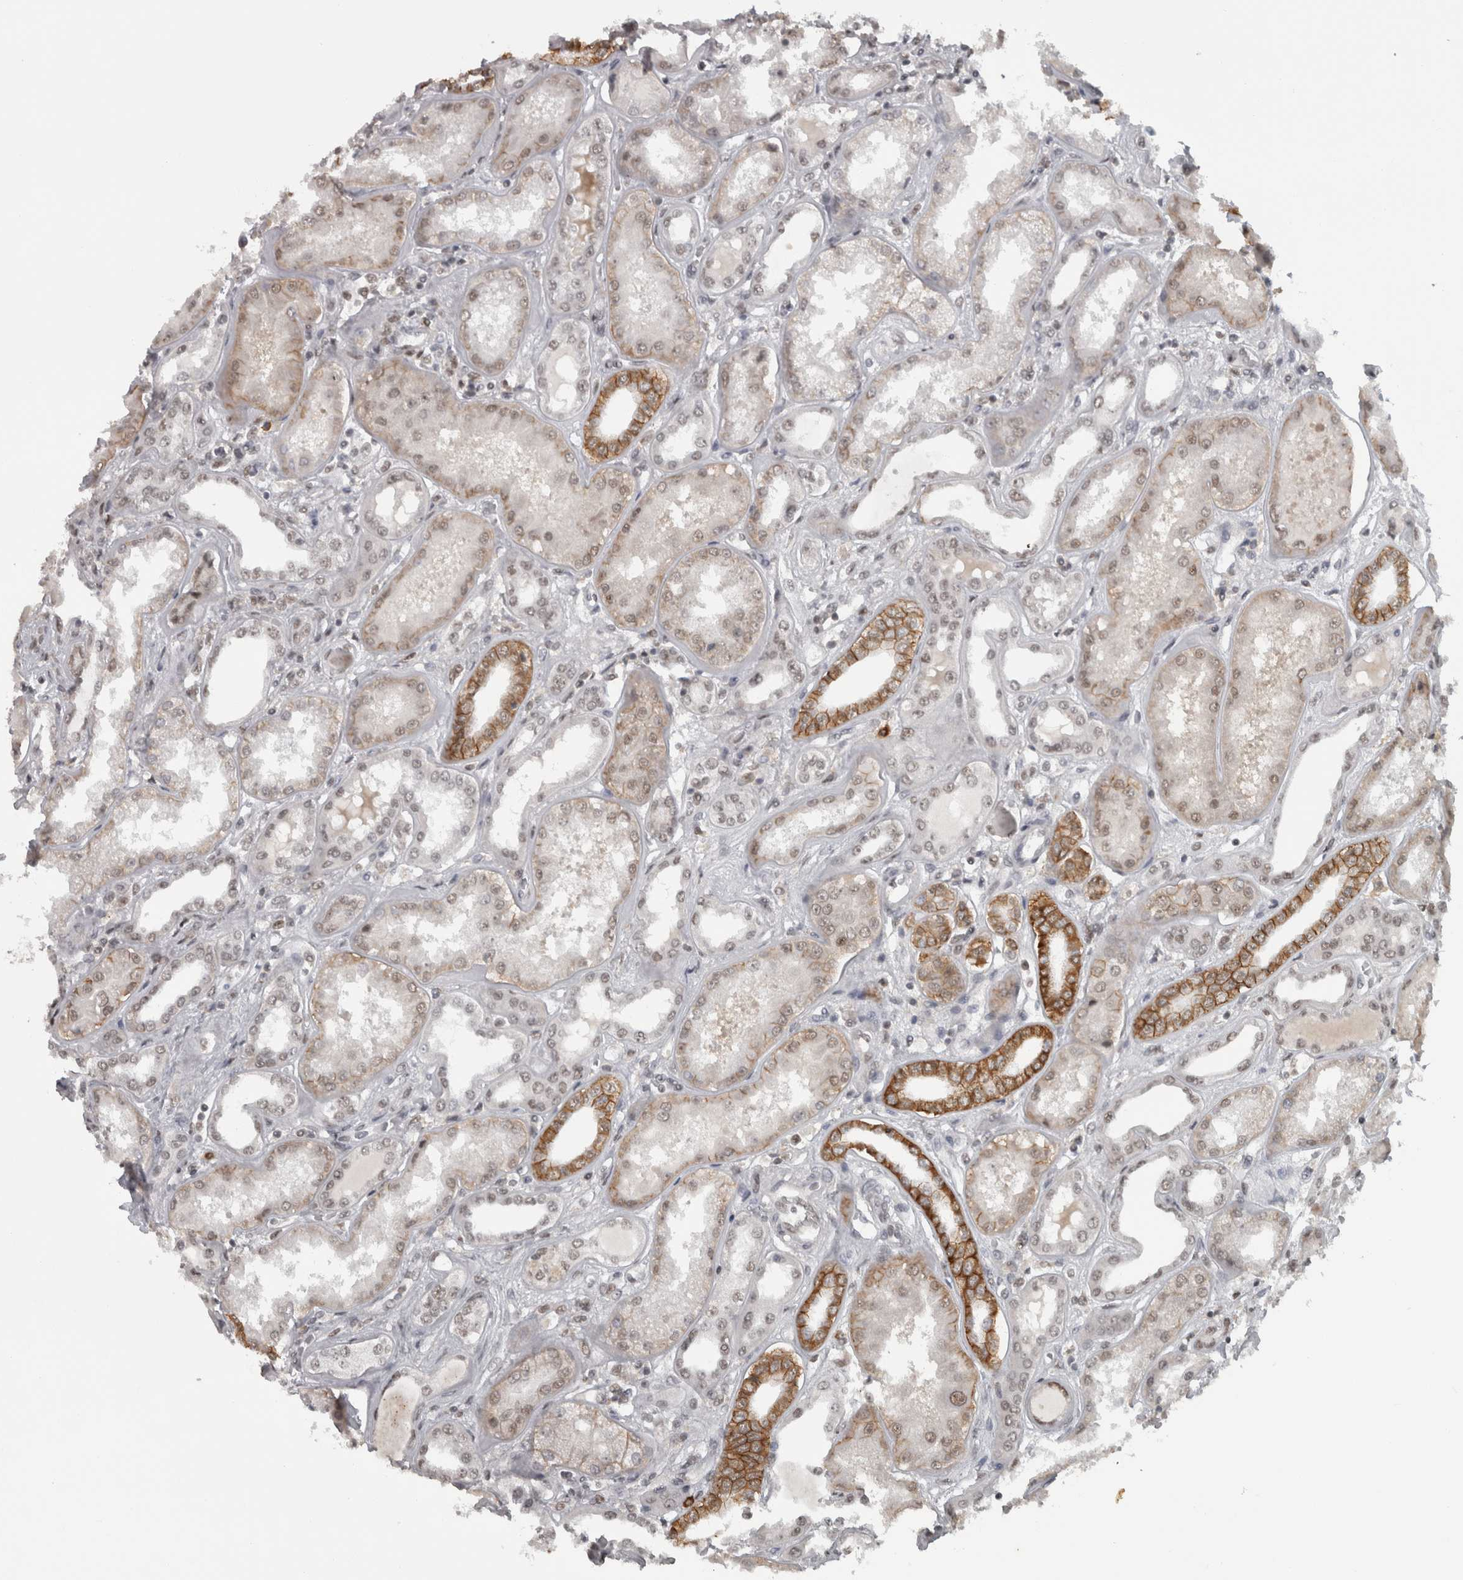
{"staining": {"intensity": "weak", "quantity": "25%-75%", "location": "nuclear"}, "tissue": "kidney", "cell_type": "Cells in glomeruli", "image_type": "normal", "snomed": [{"axis": "morphology", "description": "Normal tissue, NOS"}, {"axis": "topography", "description": "Kidney"}], "caption": "The image reveals a brown stain indicating the presence of a protein in the nuclear of cells in glomeruli in kidney. Nuclei are stained in blue.", "gene": "MICU3", "patient": {"sex": "female", "age": 56}}